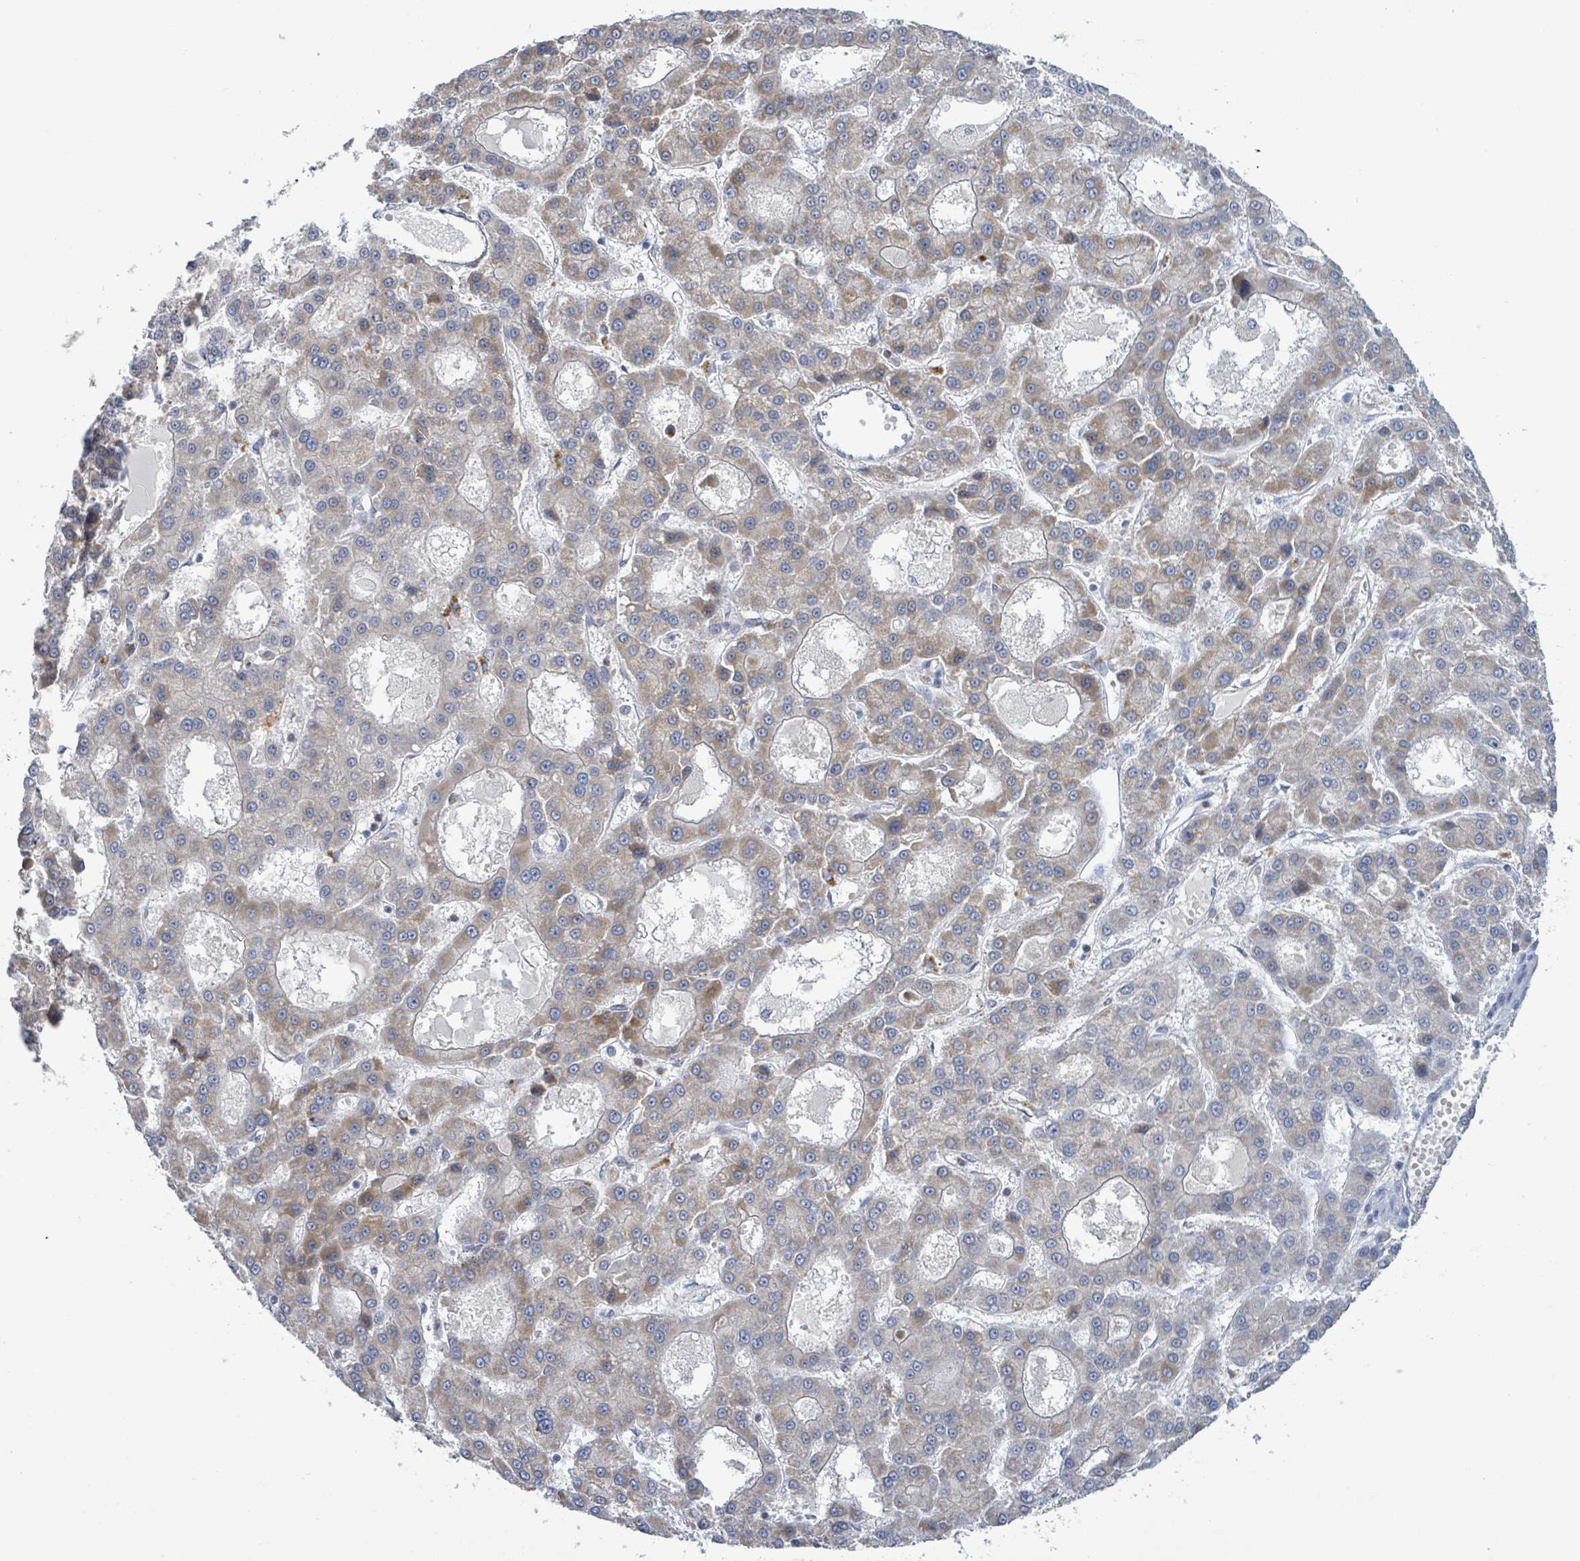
{"staining": {"intensity": "weak", "quantity": "25%-75%", "location": "cytoplasmic/membranous"}, "tissue": "liver cancer", "cell_type": "Tumor cells", "image_type": "cancer", "snomed": [{"axis": "morphology", "description": "Carcinoma, Hepatocellular, NOS"}, {"axis": "topography", "description": "Liver"}], "caption": "Approximately 25%-75% of tumor cells in liver cancer show weak cytoplasmic/membranous protein expression as visualized by brown immunohistochemical staining.", "gene": "PGAM1", "patient": {"sex": "male", "age": 70}}